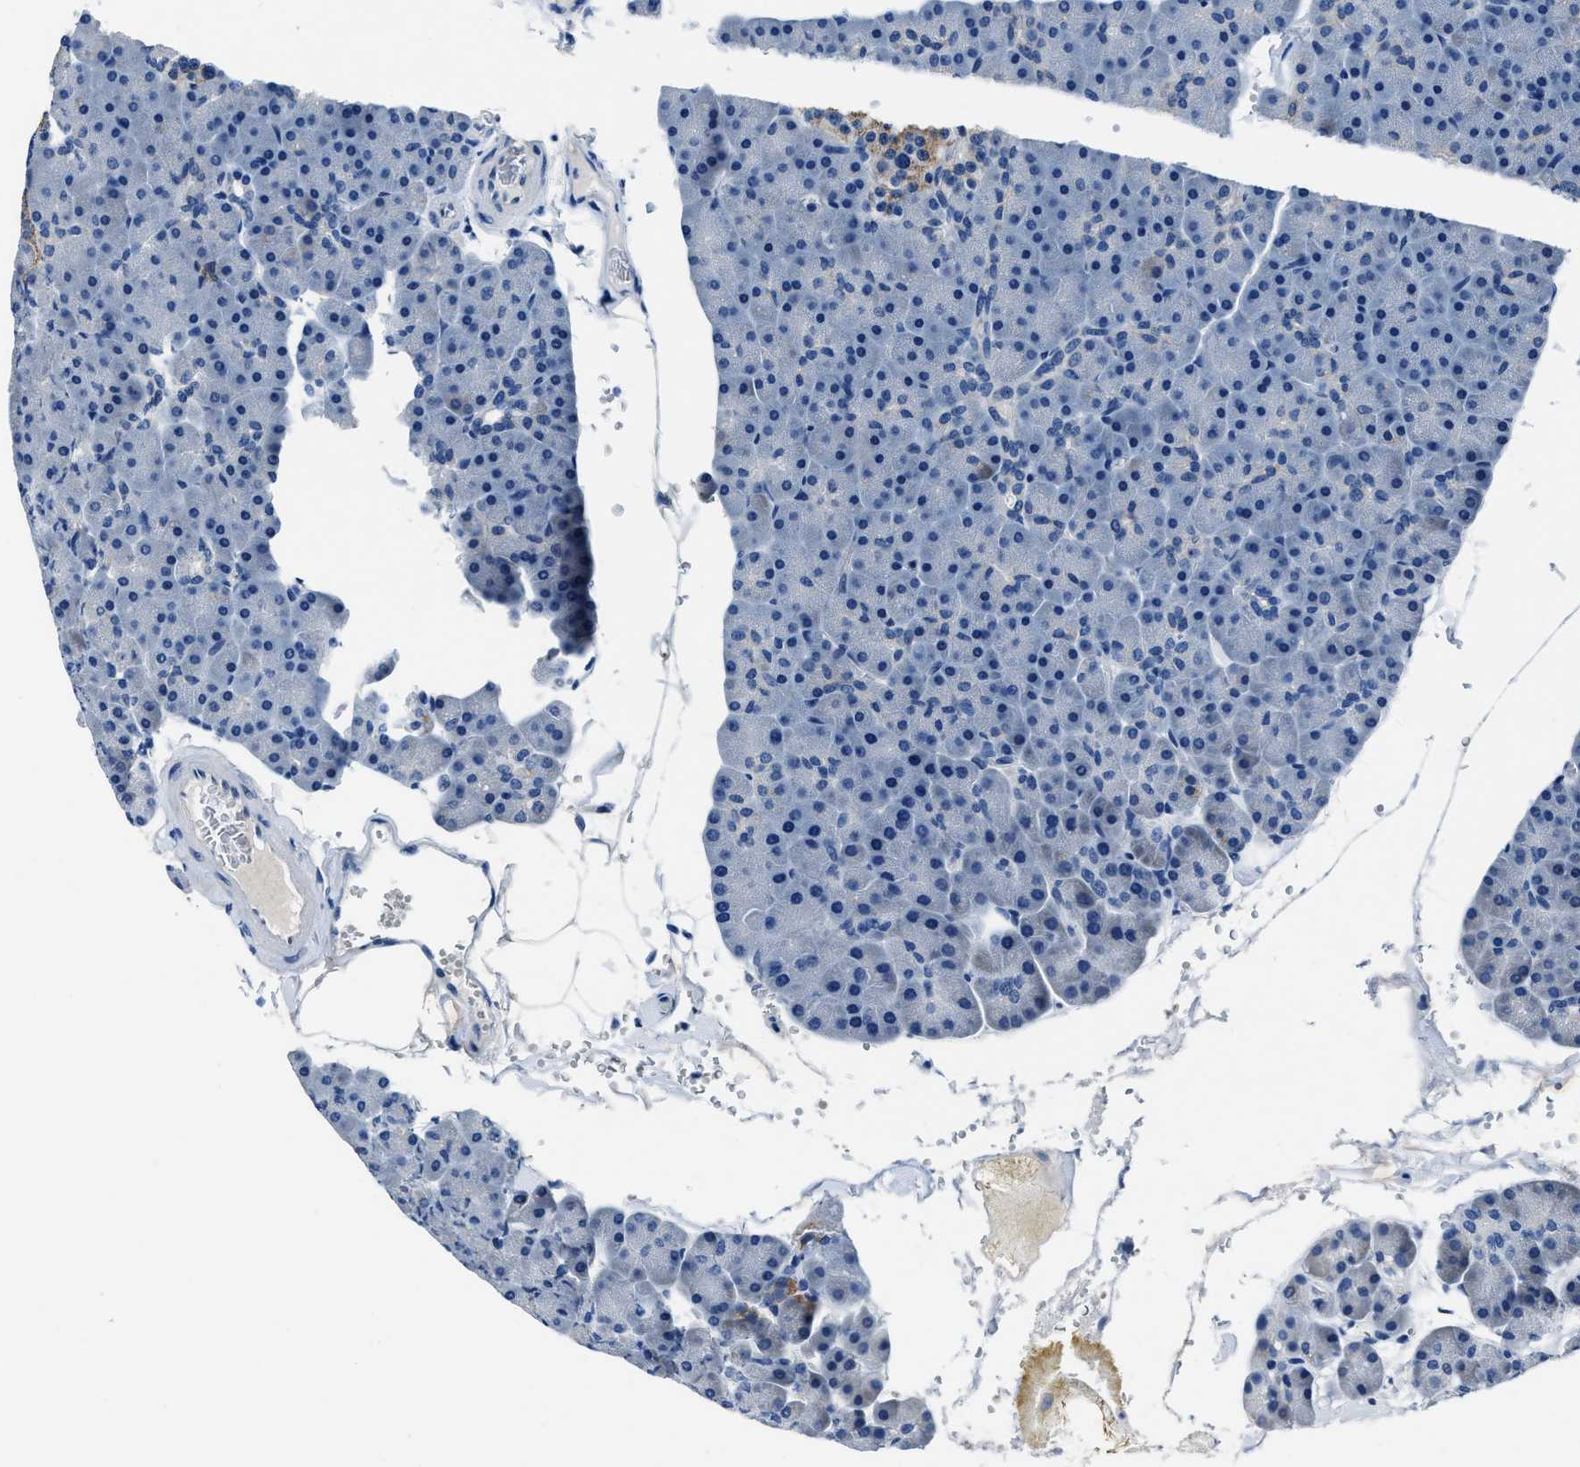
{"staining": {"intensity": "negative", "quantity": "none", "location": "none"}, "tissue": "pancreas", "cell_type": "Exocrine glandular cells", "image_type": "normal", "snomed": [{"axis": "morphology", "description": "Normal tissue, NOS"}, {"axis": "topography", "description": "Pancreas"}], "caption": "Histopathology image shows no significant protein positivity in exocrine glandular cells of unremarkable pancreas. The staining was performed using DAB (3,3'-diaminobenzidine) to visualize the protein expression in brown, while the nuclei were stained in blue with hematoxylin (Magnification: 20x).", "gene": "NACAD", "patient": {"sex": "male", "age": 35}}